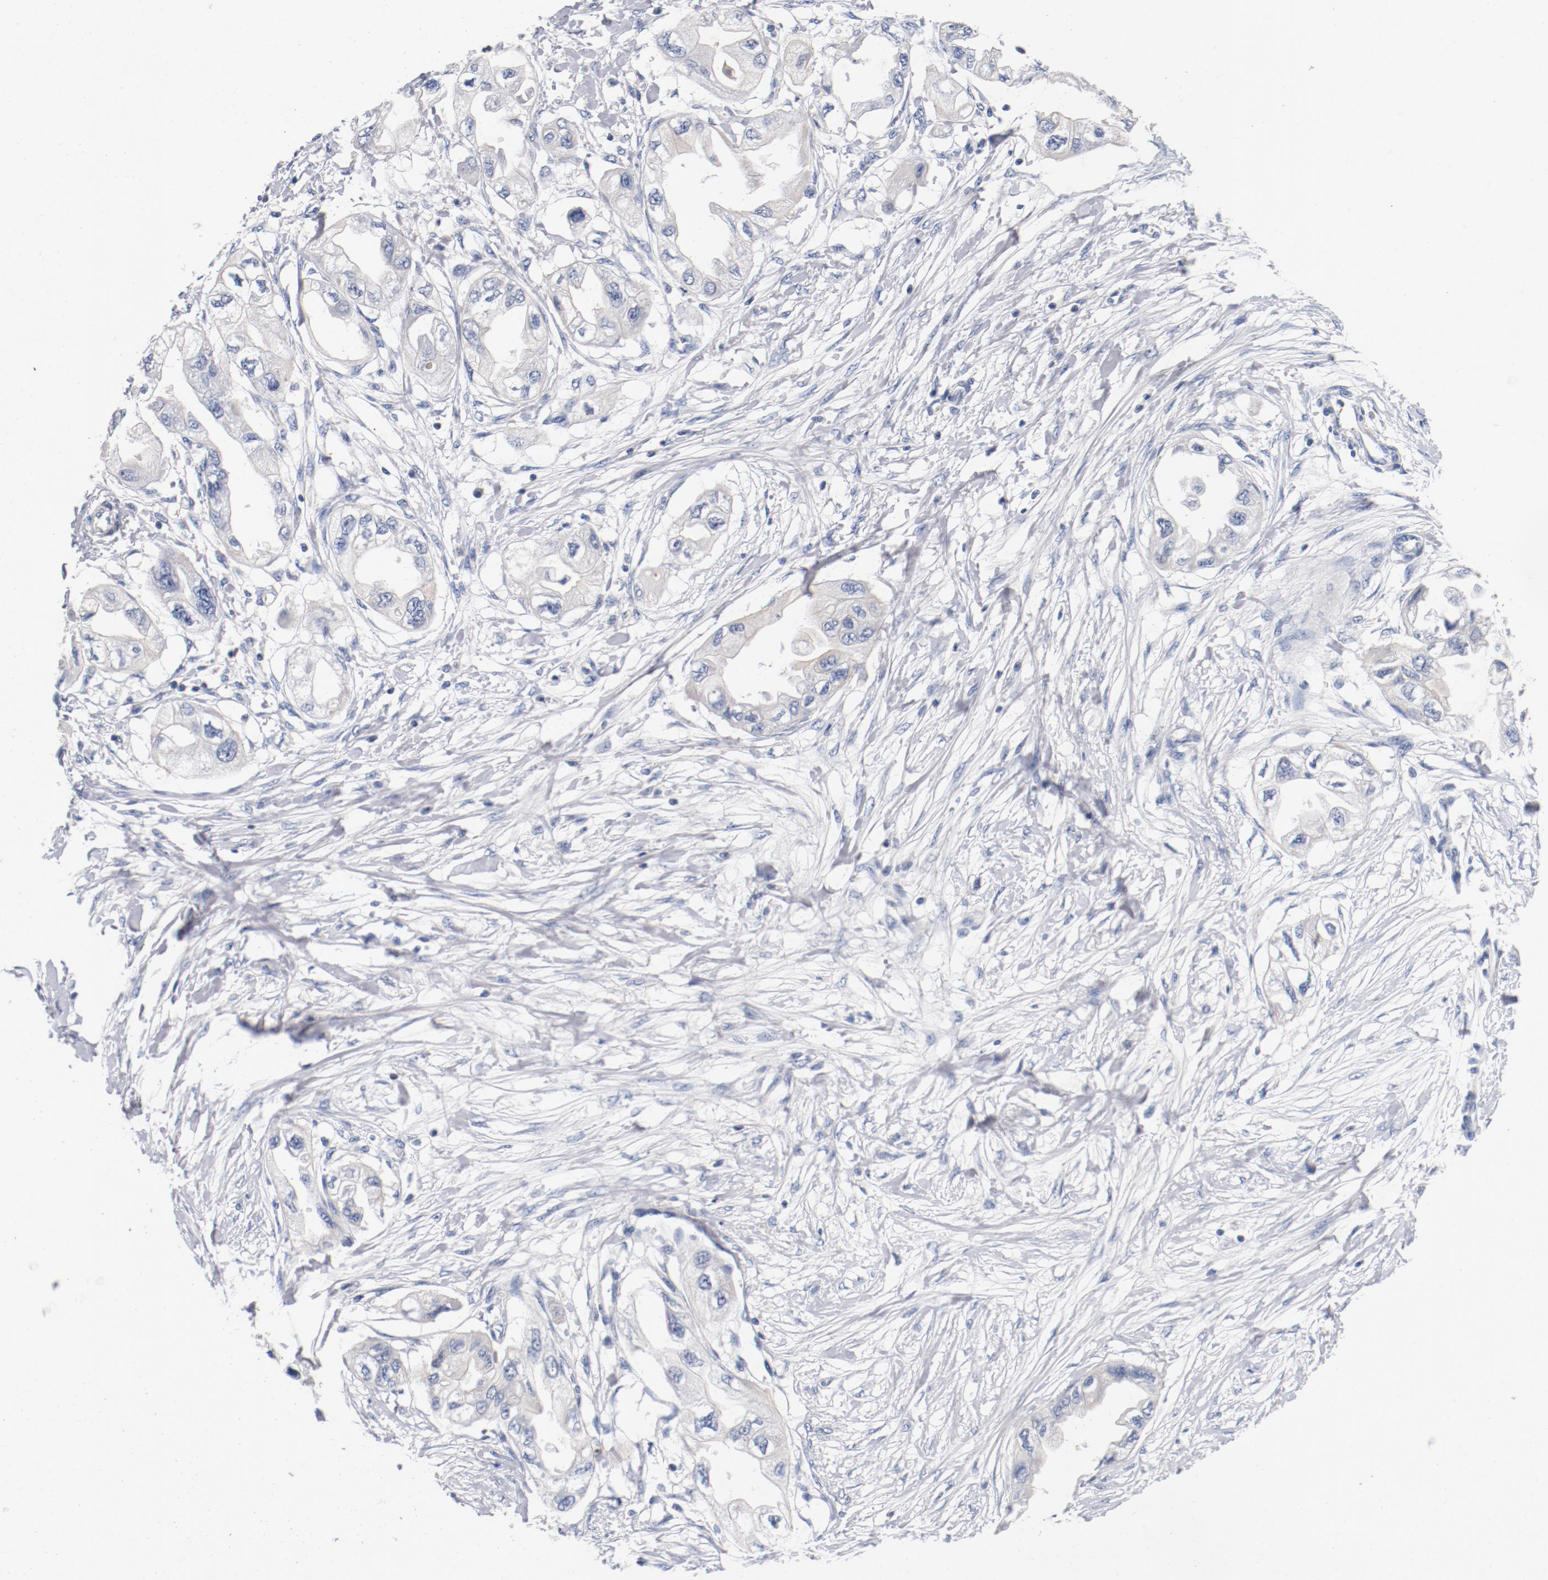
{"staining": {"intensity": "weak", "quantity": "<25%", "location": "cytoplasmic/membranous"}, "tissue": "endometrial cancer", "cell_type": "Tumor cells", "image_type": "cancer", "snomed": [{"axis": "morphology", "description": "Adenocarcinoma, NOS"}, {"axis": "topography", "description": "Endometrium"}], "caption": "DAB immunohistochemical staining of human endometrial cancer (adenocarcinoma) displays no significant staining in tumor cells. Nuclei are stained in blue.", "gene": "PIM1", "patient": {"sex": "female", "age": 67}}